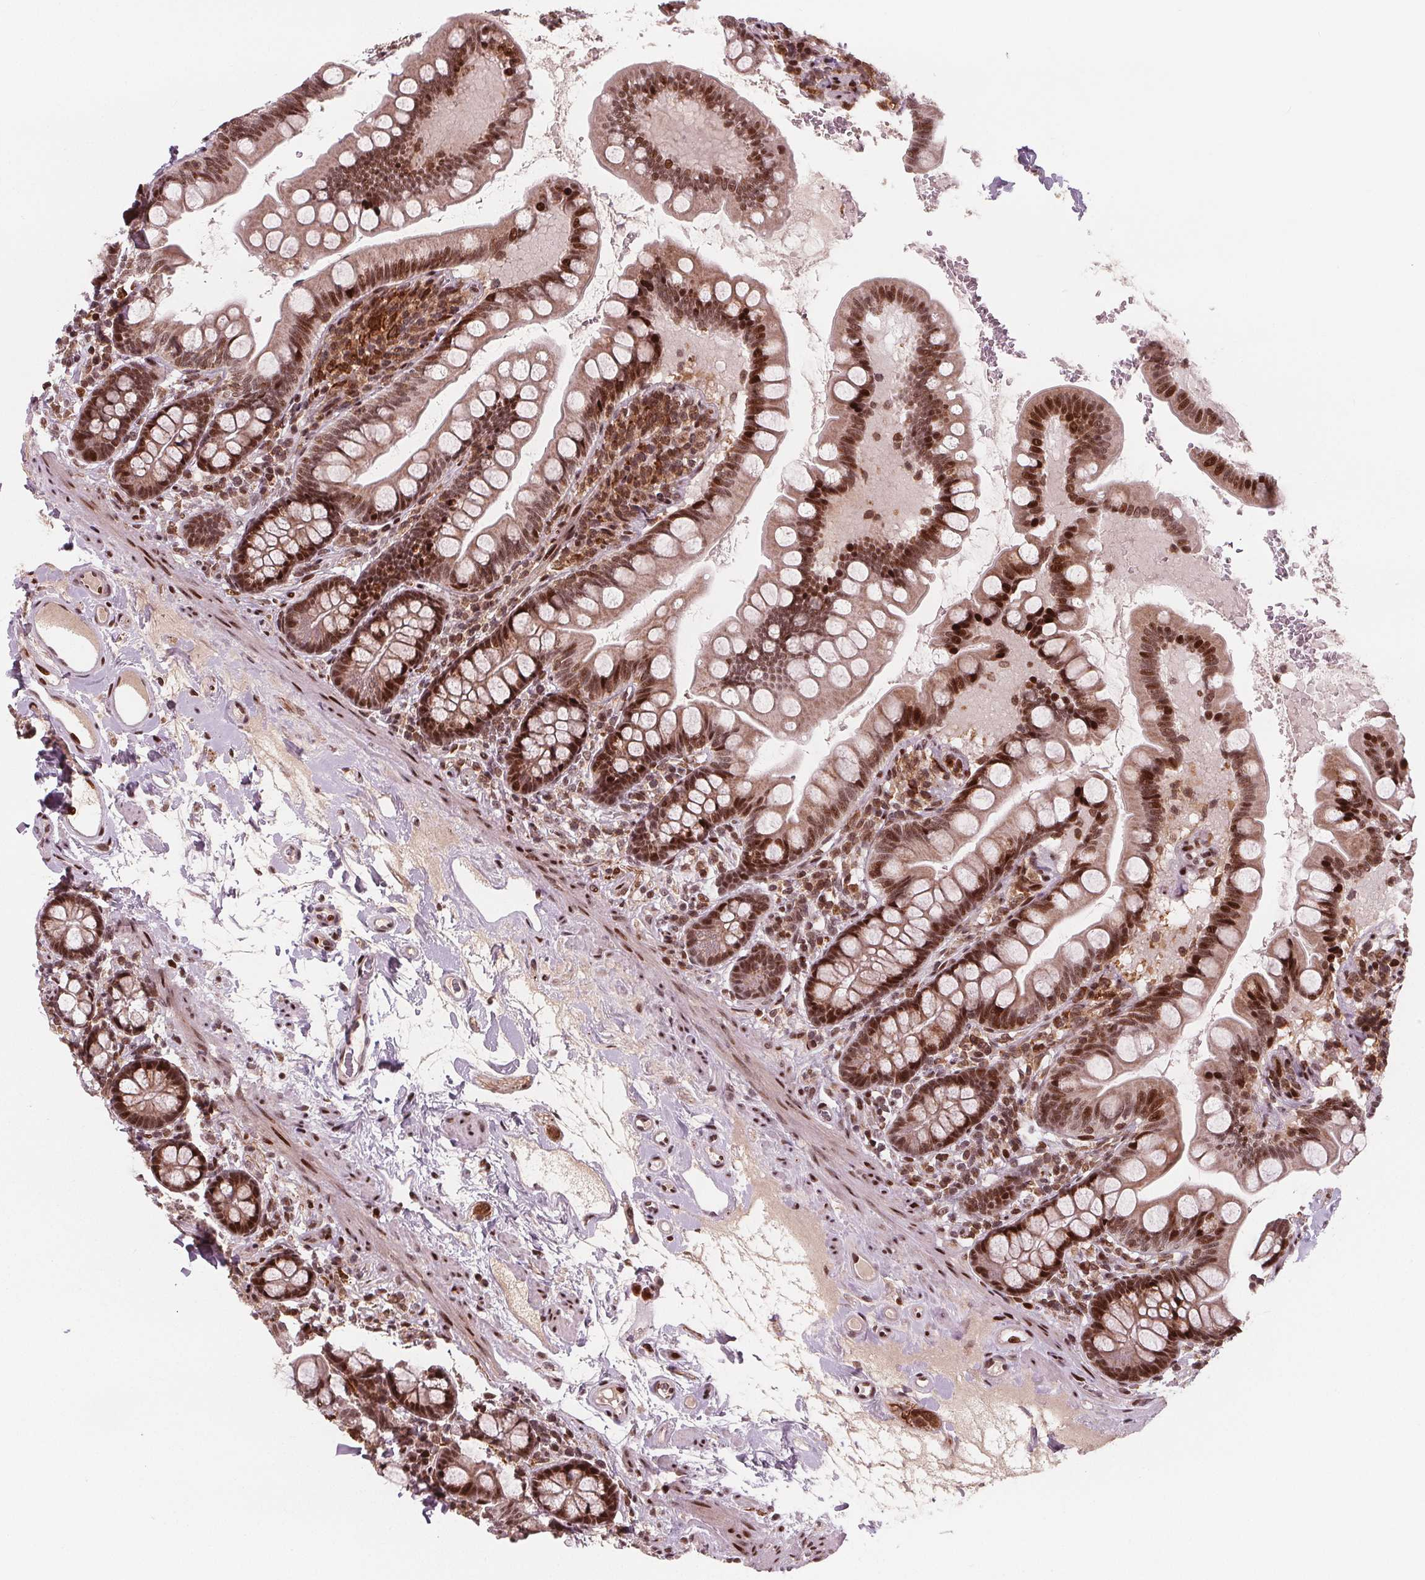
{"staining": {"intensity": "strong", "quantity": ">75%", "location": "nuclear"}, "tissue": "small intestine", "cell_type": "Glandular cells", "image_type": "normal", "snomed": [{"axis": "morphology", "description": "Normal tissue, NOS"}, {"axis": "topography", "description": "Small intestine"}], "caption": "This micrograph exhibits immunohistochemistry (IHC) staining of unremarkable human small intestine, with high strong nuclear positivity in approximately >75% of glandular cells.", "gene": "SNRNP35", "patient": {"sex": "female", "age": 56}}